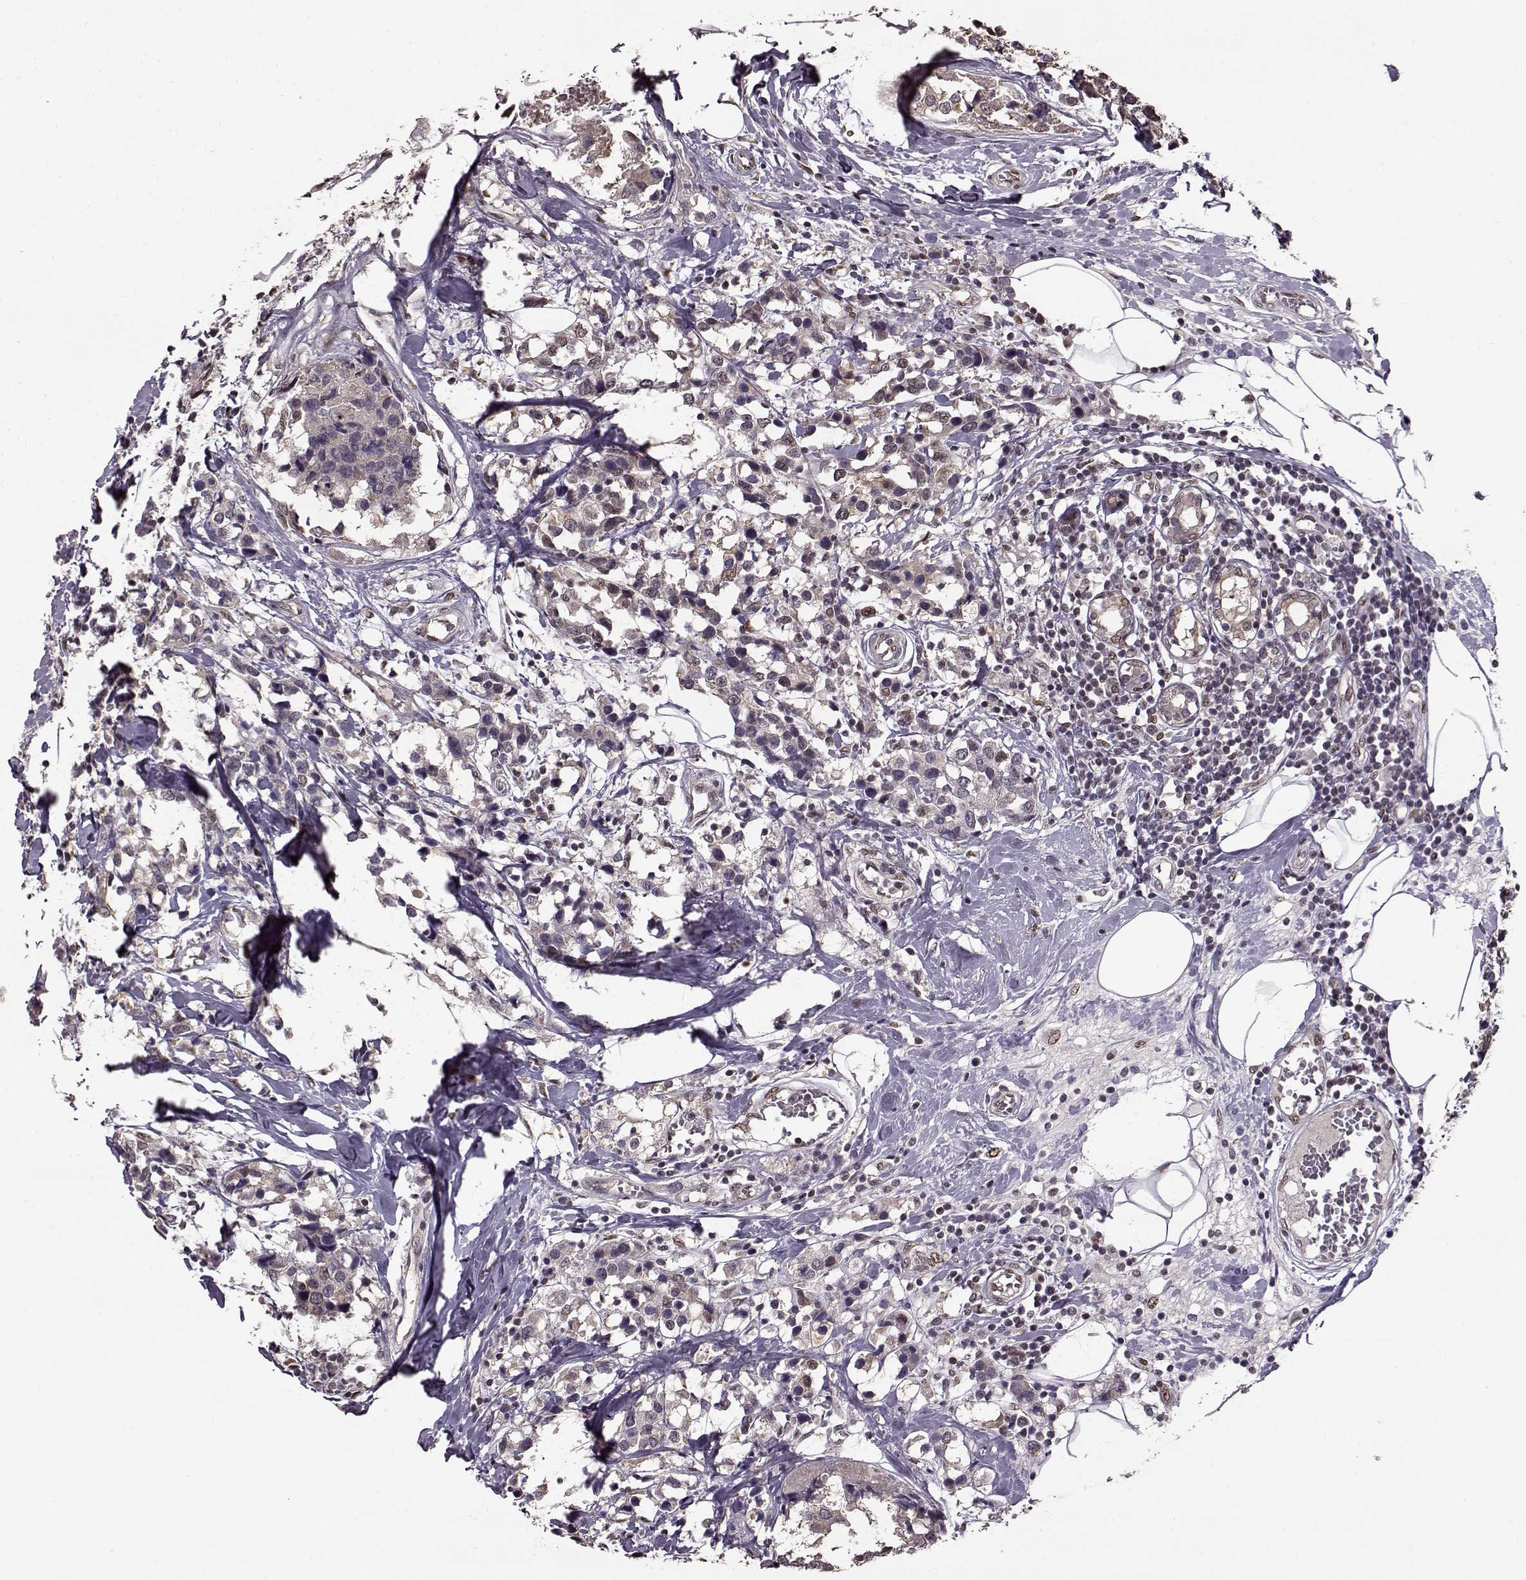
{"staining": {"intensity": "weak", "quantity": ">75%", "location": "cytoplasmic/membranous"}, "tissue": "breast cancer", "cell_type": "Tumor cells", "image_type": "cancer", "snomed": [{"axis": "morphology", "description": "Lobular carcinoma"}, {"axis": "topography", "description": "Breast"}], "caption": "DAB immunohistochemical staining of lobular carcinoma (breast) displays weak cytoplasmic/membranous protein staining in approximately >75% of tumor cells. (IHC, brightfield microscopy, high magnification).", "gene": "FTO", "patient": {"sex": "female", "age": 59}}